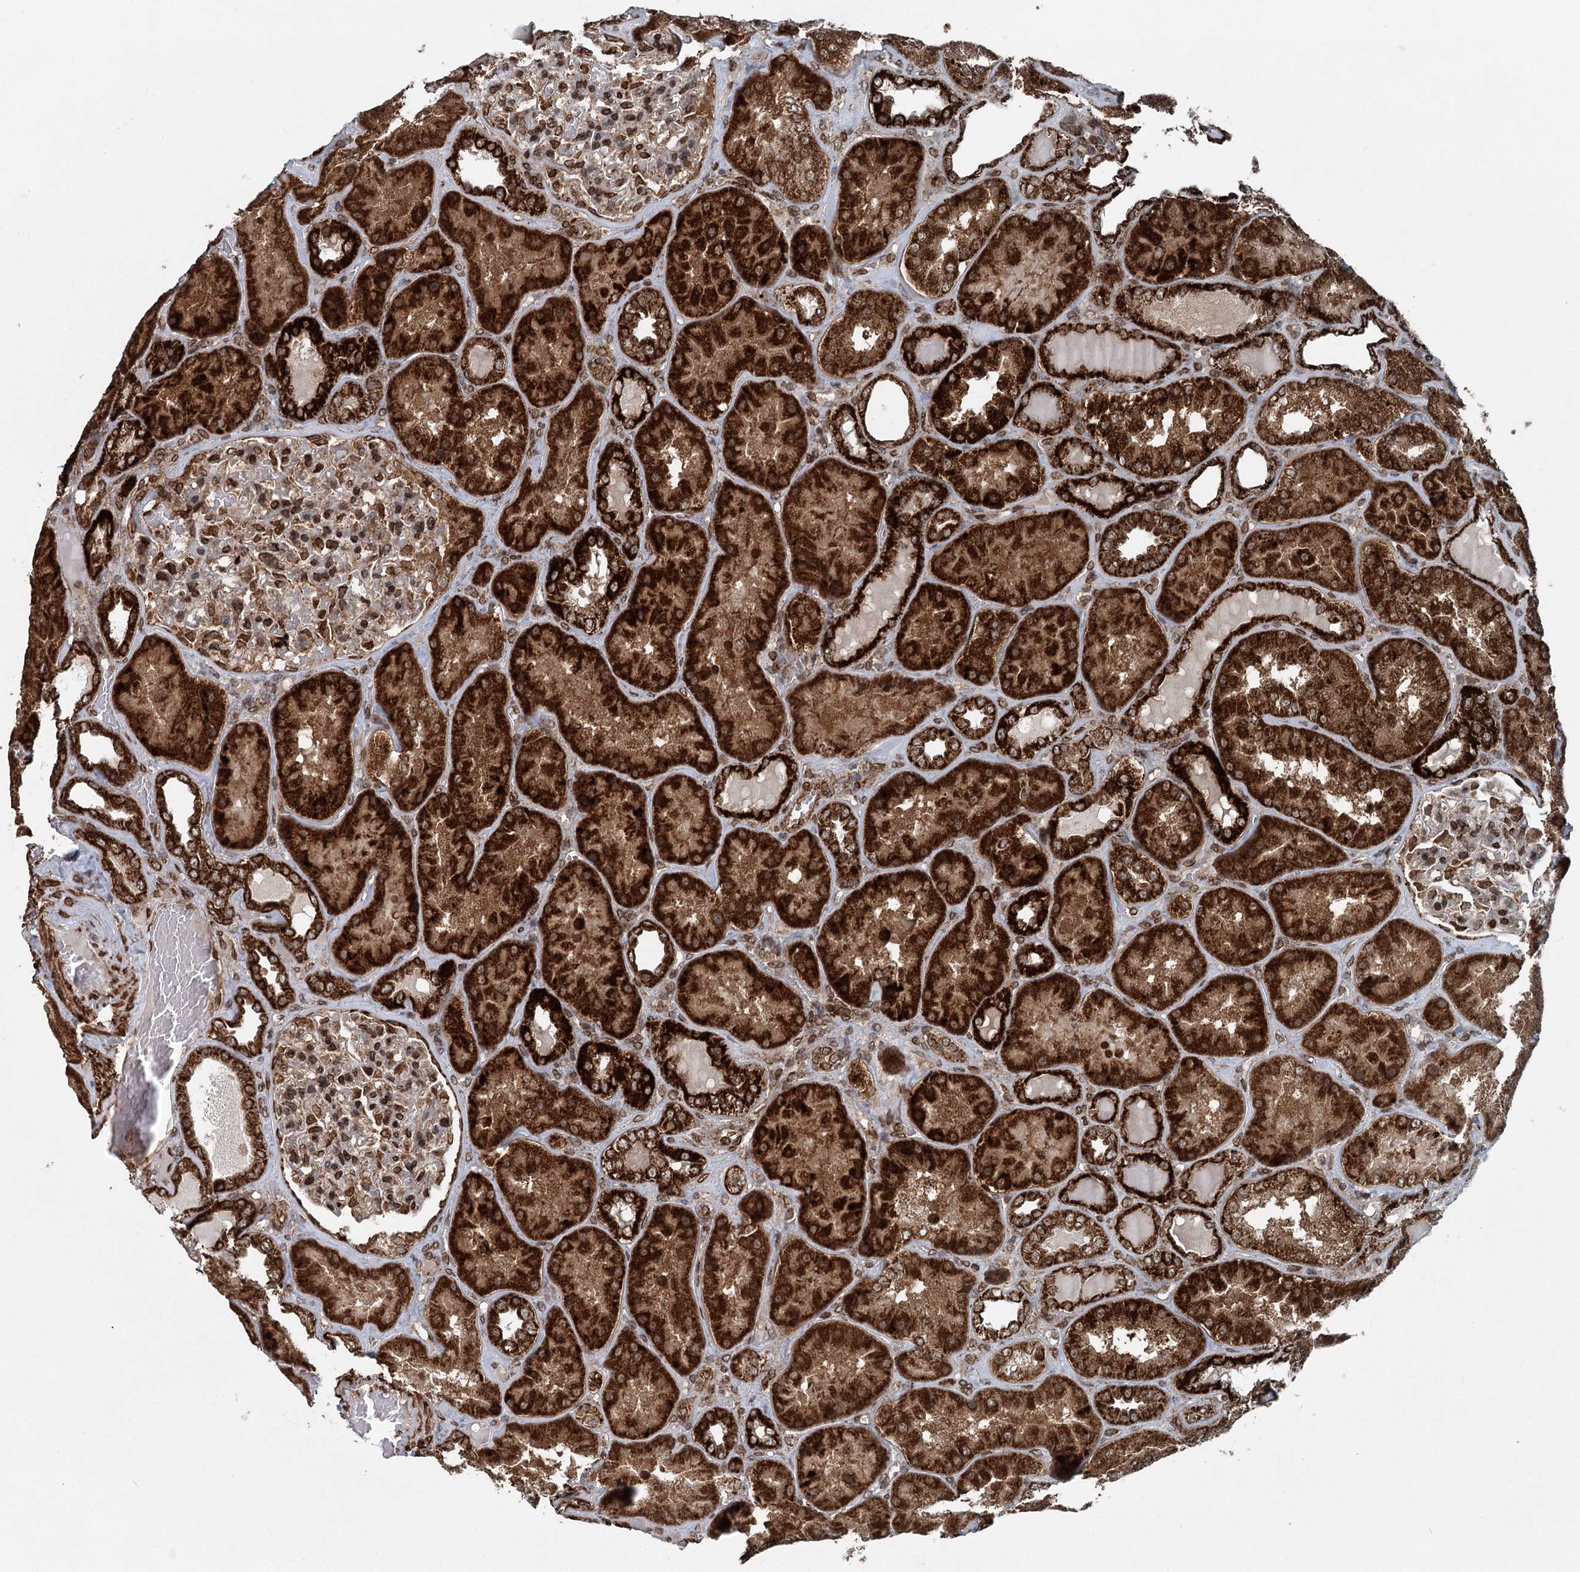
{"staining": {"intensity": "strong", "quantity": "25%-75%", "location": "cytoplasmic/membranous"}, "tissue": "kidney", "cell_type": "Cells in glomeruli", "image_type": "normal", "snomed": [{"axis": "morphology", "description": "Normal tissue, NOS"}, {"axis": "topography", "description": "Kidney"}], "caption": "Human kidney stained for a protein (brown) demonstrates strong cytoplasmic/membranous positive positivity in approximately 25%-75% of cells in glomeruli.", "gene": "BCKDHA", "patient": {"sex": "female", "age": 56}}